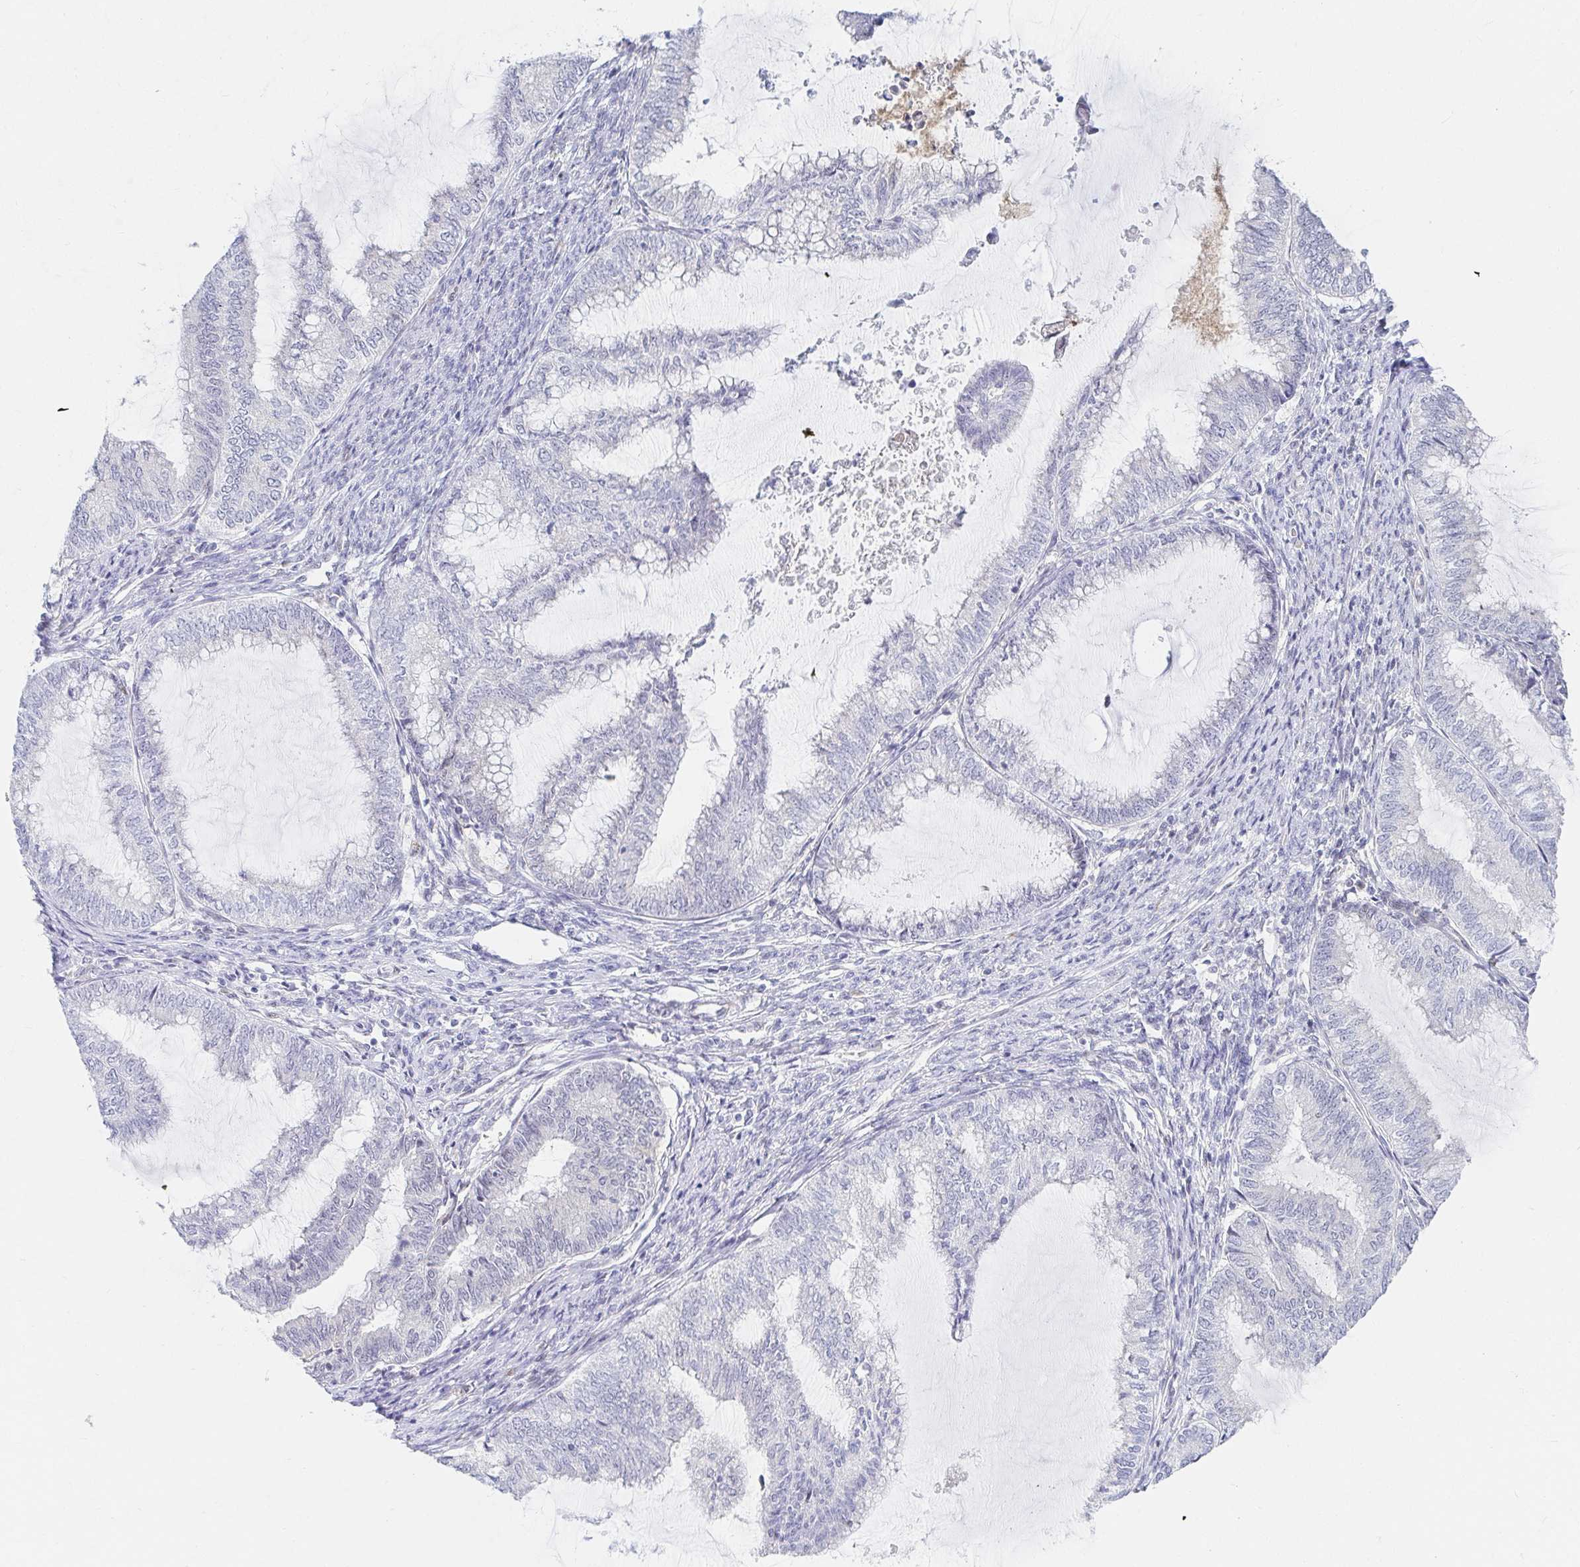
{"staining": {"intensity": "negative", "quantity": "none", "location": "none"}, "tissue": "endometrial cancer", "cell_type": "Tumor cells", "image_type": "cancer", "snomed": [{"axis": "morphology", "description": "Adenocarcinoma, NOS"}, {"axis": "topography", "description": "Endometrium"}], "caption": "Endometrial cancer stained for a protein using immunohistochemistry reveals no positivity tumor cells.", "gene": "COL28A1", "patient": {"sex": "female", "age": 79}}